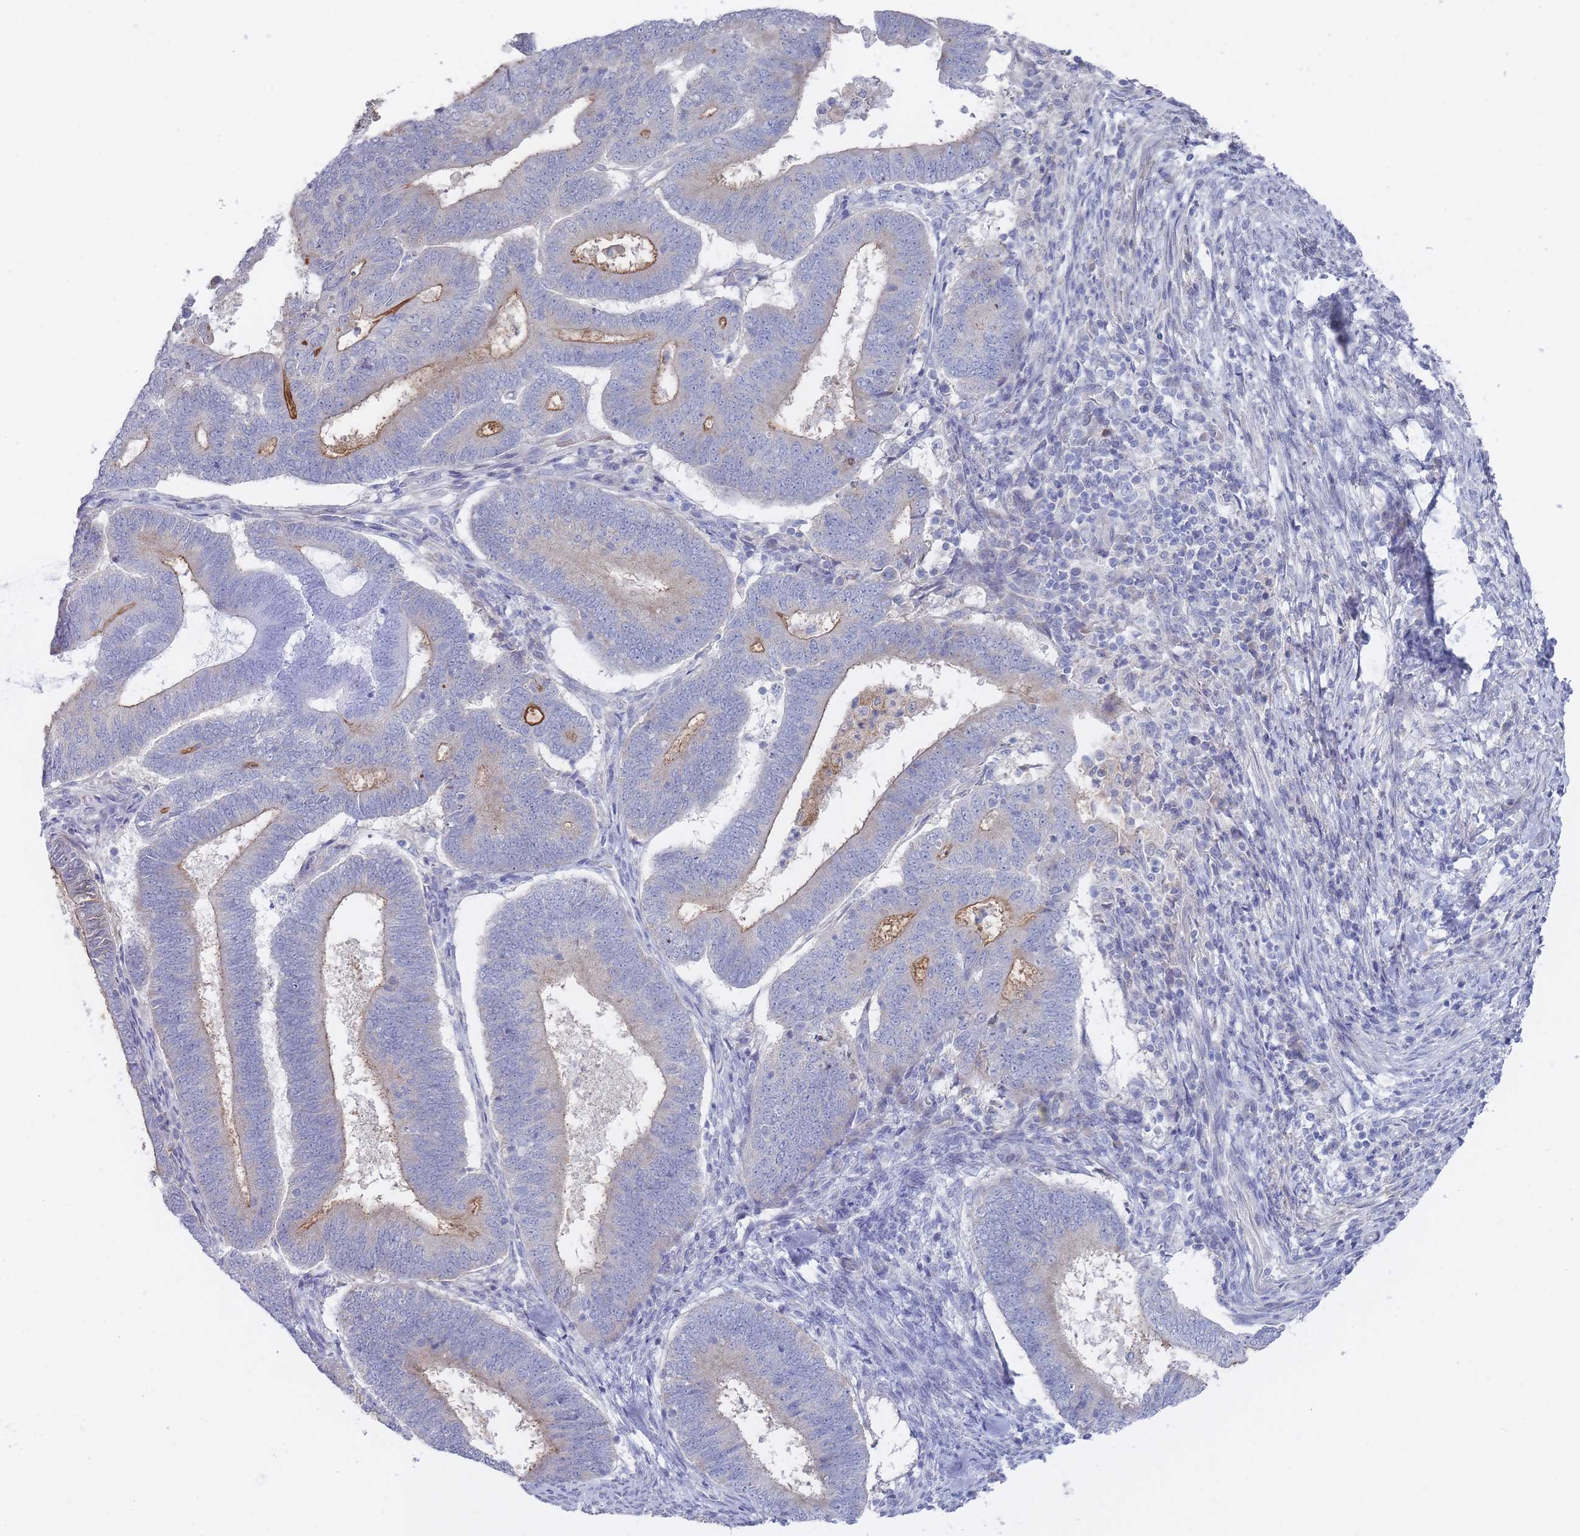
{"staining": {"intensity": "negative", "quantity": "none", "location": "none"}, "tissue": "endometrial cancer", "cell_type": "Tumor cells", "image_type": "cancer", "snomed": [{"axis": "morphology", "description": "Adenocarcinoma, NOS"}, {"axis": "topography", "description": "Endometrium"}], "caption": "Human endometrial adenocarcinoma stained for a protein using immunohistochemistry (IHC) demonstrates no expression in tumor cells.", "gene": "PIGU", "patient": {"sex": "female", "age": 70}}